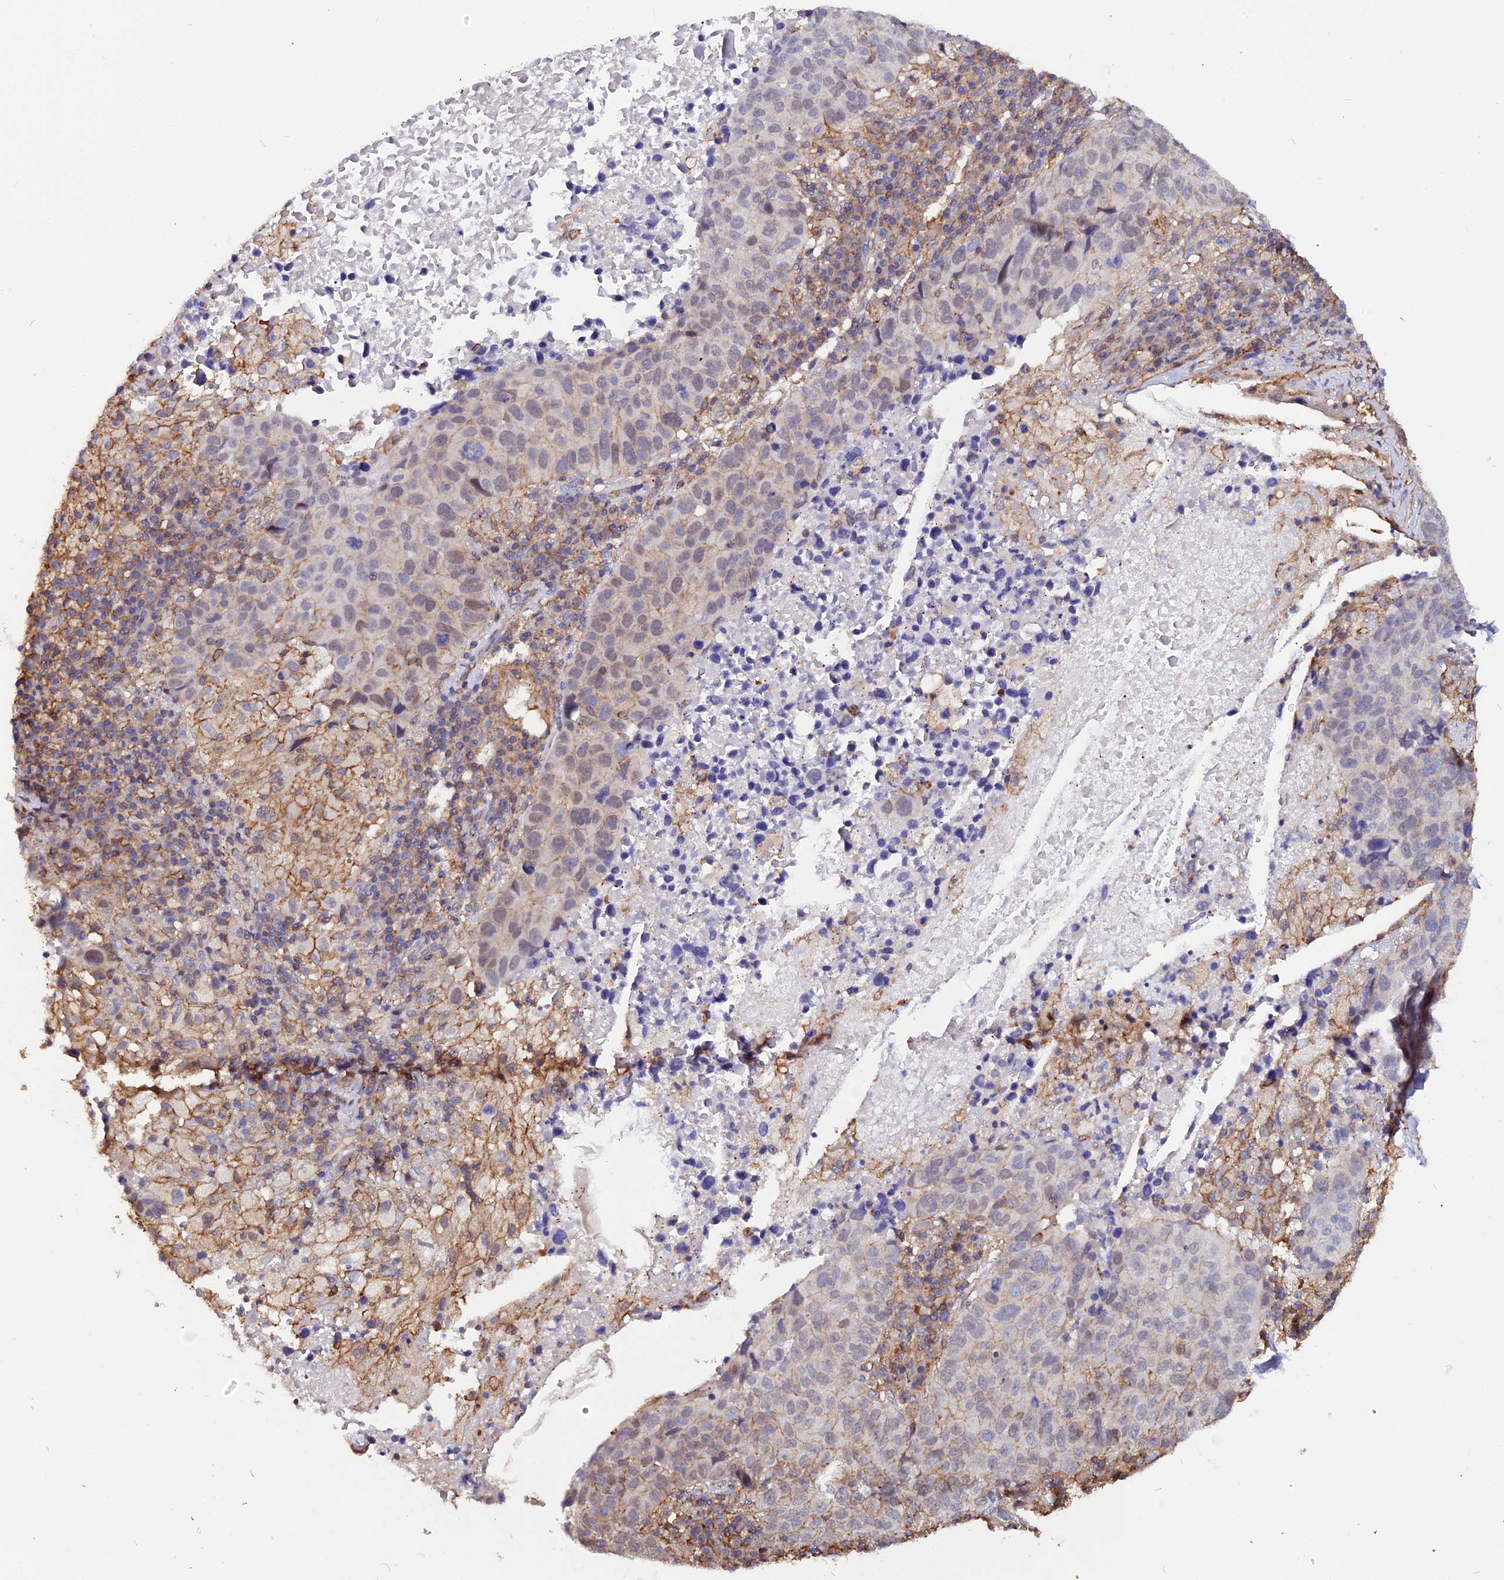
{"staining": {"intensity": "moderate", "quantity": "<25%", "location": "cytoplasmic/membranous"}, "tissue": "lung cancer", "cell_type": "Tumor cells", "image_type": "cancer", "snomed": [{"axis": "morphology", "description": "Squamous cell carcinoma, NOS"}, {"axis": "topography", "description": "Lung"}], "caption": "Protein expression analysis of lung cancer exhibits moderate cytoplasmic/membranous expression in approximately <25% of tumor cells.", "gene": "USP17L15", "patient": {"sex": "male", "age": 73}}